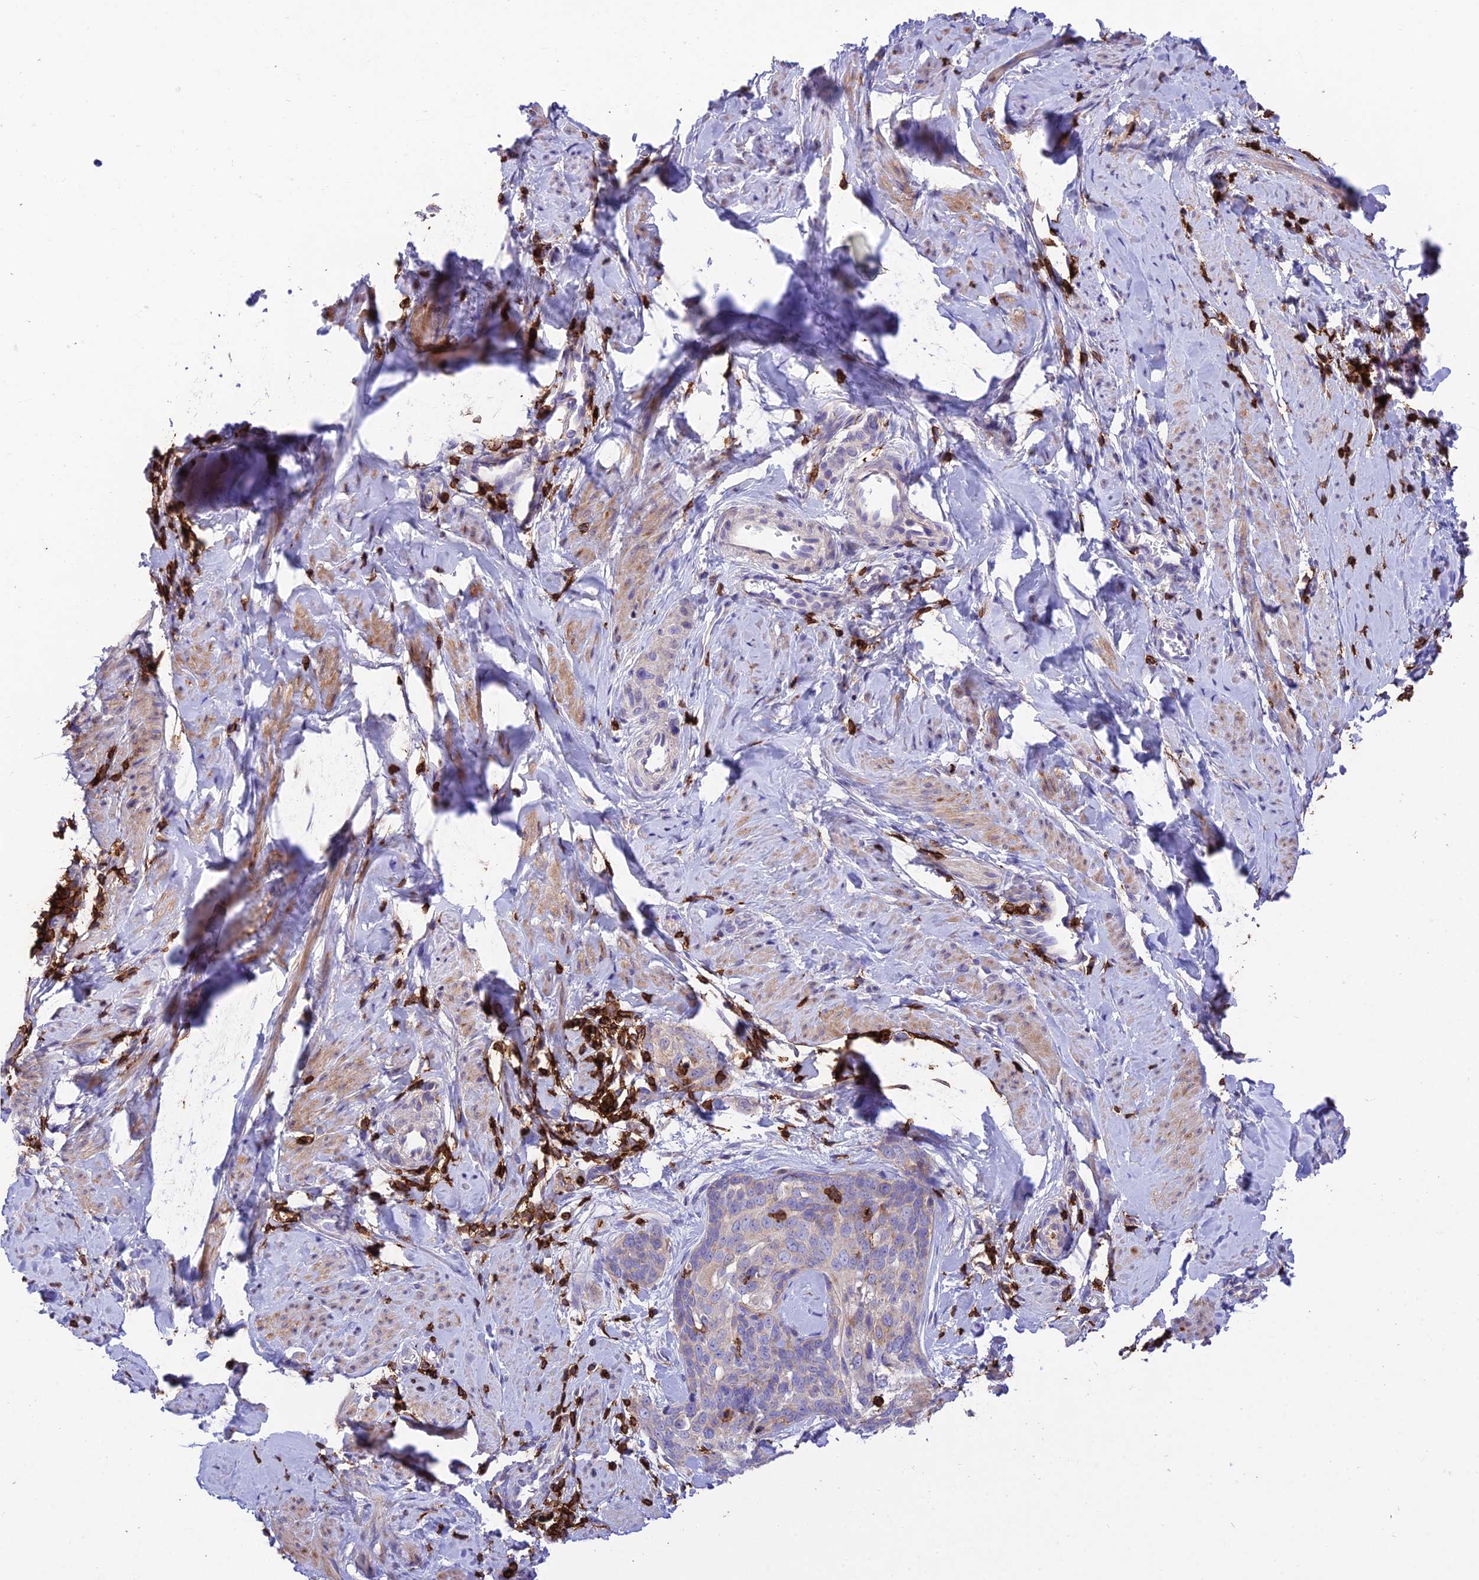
{"staining": {"intensity": "negative", "quantity": "none", "location": "none"}, "tissue": "cervical cancer", "cell_type": "Tumor cells", "image_type": "cancer", "snomed": [{"axis": "morphology", "description": "Squamous cell carcinoma, NOS"}, {"axis": "topography", "description": "Cervix"}], "caption": "A photomicrograph of human cervical cancer is negative for staining in tumor cells.", "gene": "PTPRCAP", "patient": {"sex": "female", "age": 50}}